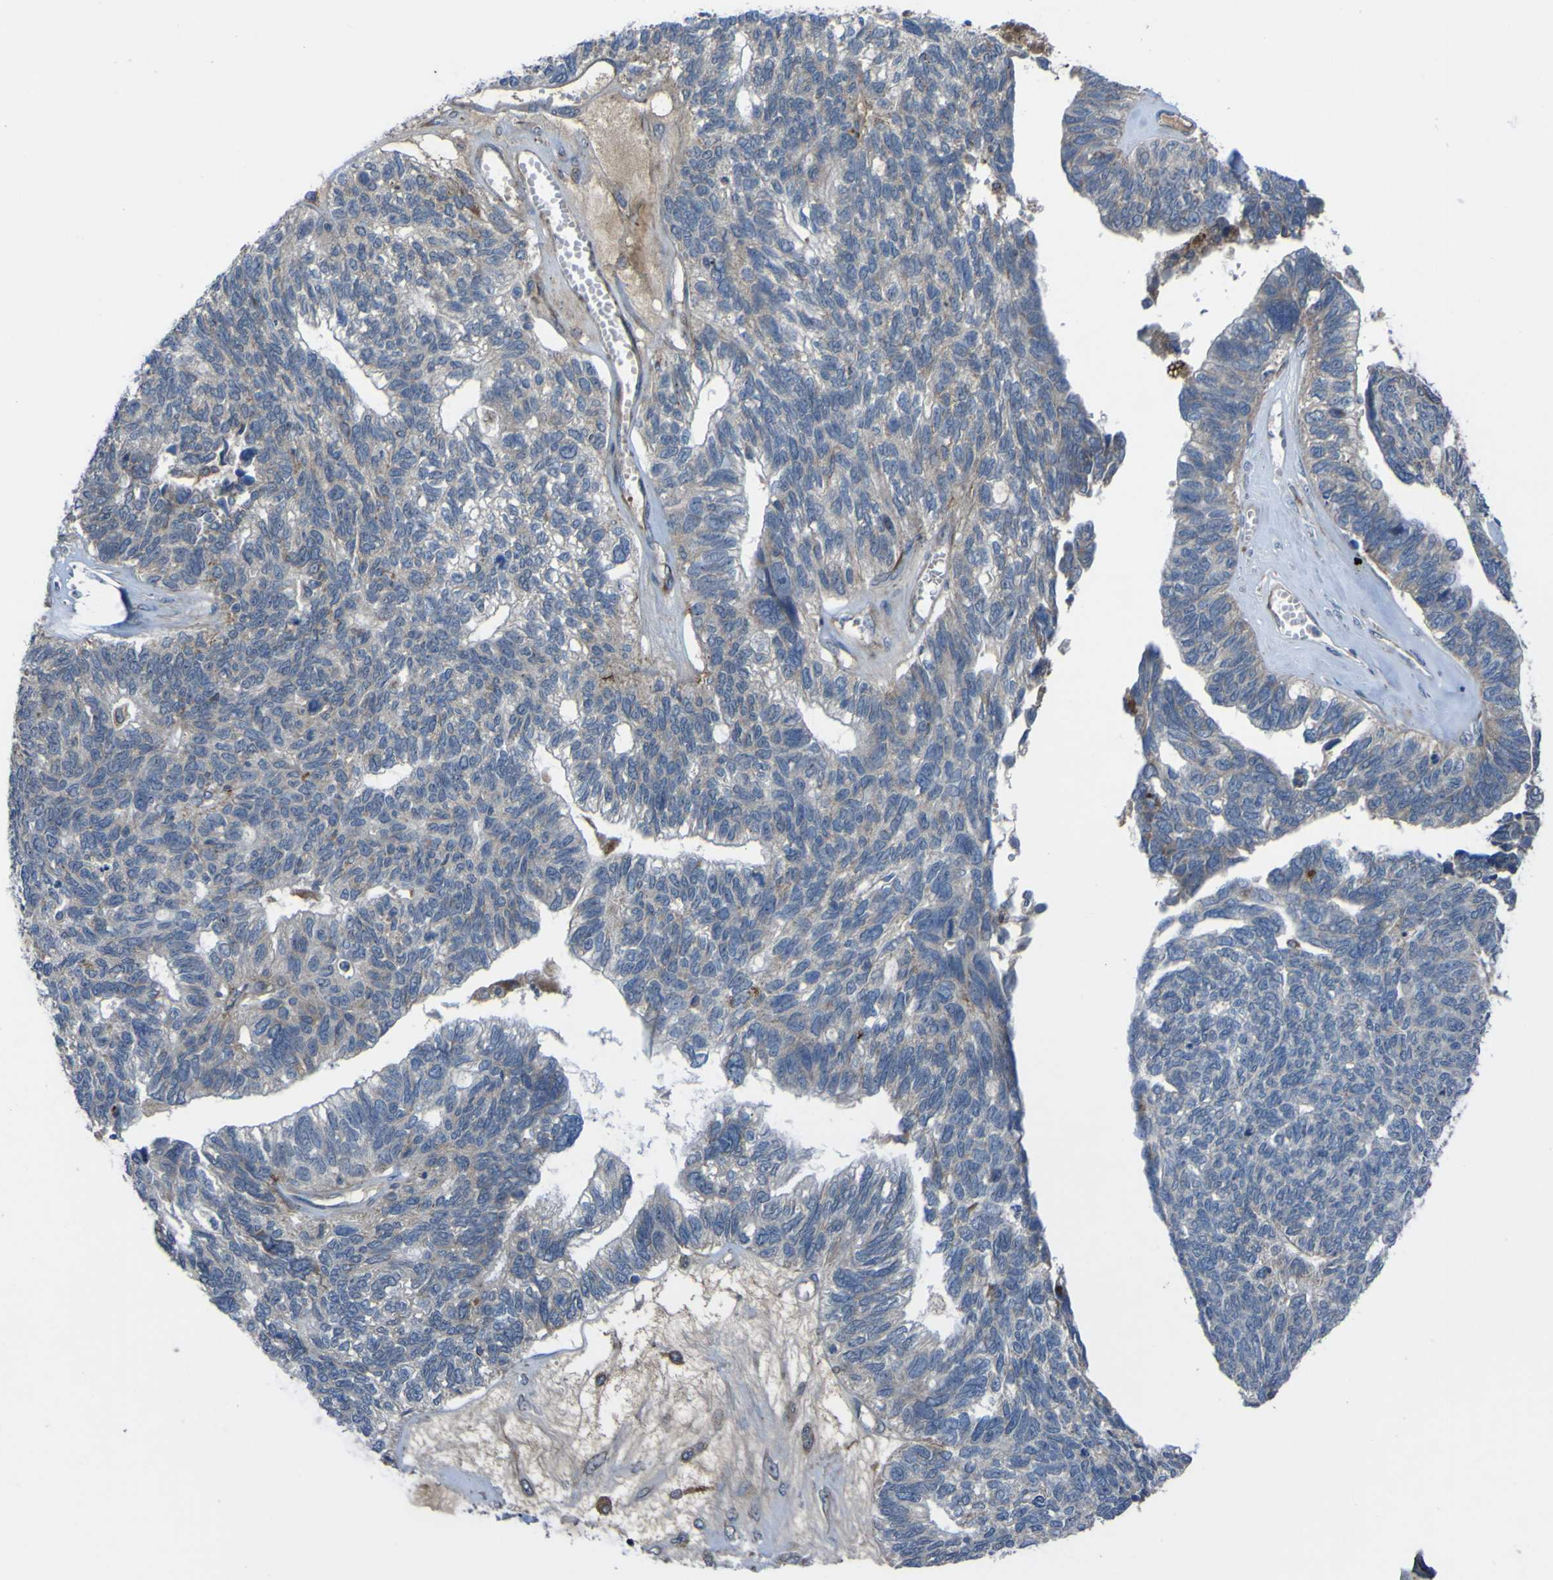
{"staining": {"intensity": "negative", "quantity": "none", "location": "none"}, "tissue": "ovarian cancer", "cell_type": "Tumor cells", "image_type": "cancer", "snomed": [{"axis": "morphology", "description": "Cystadenocarcinoma, serous, NOS"}, {"axis": "topography", "description": "Ovary"}], "caption": "Micrograph shows no protein expression in tumor cells of ovarian cancer tissue.", "gene": "GPLD1", "patient": {"sex": "female", "age": 79}}